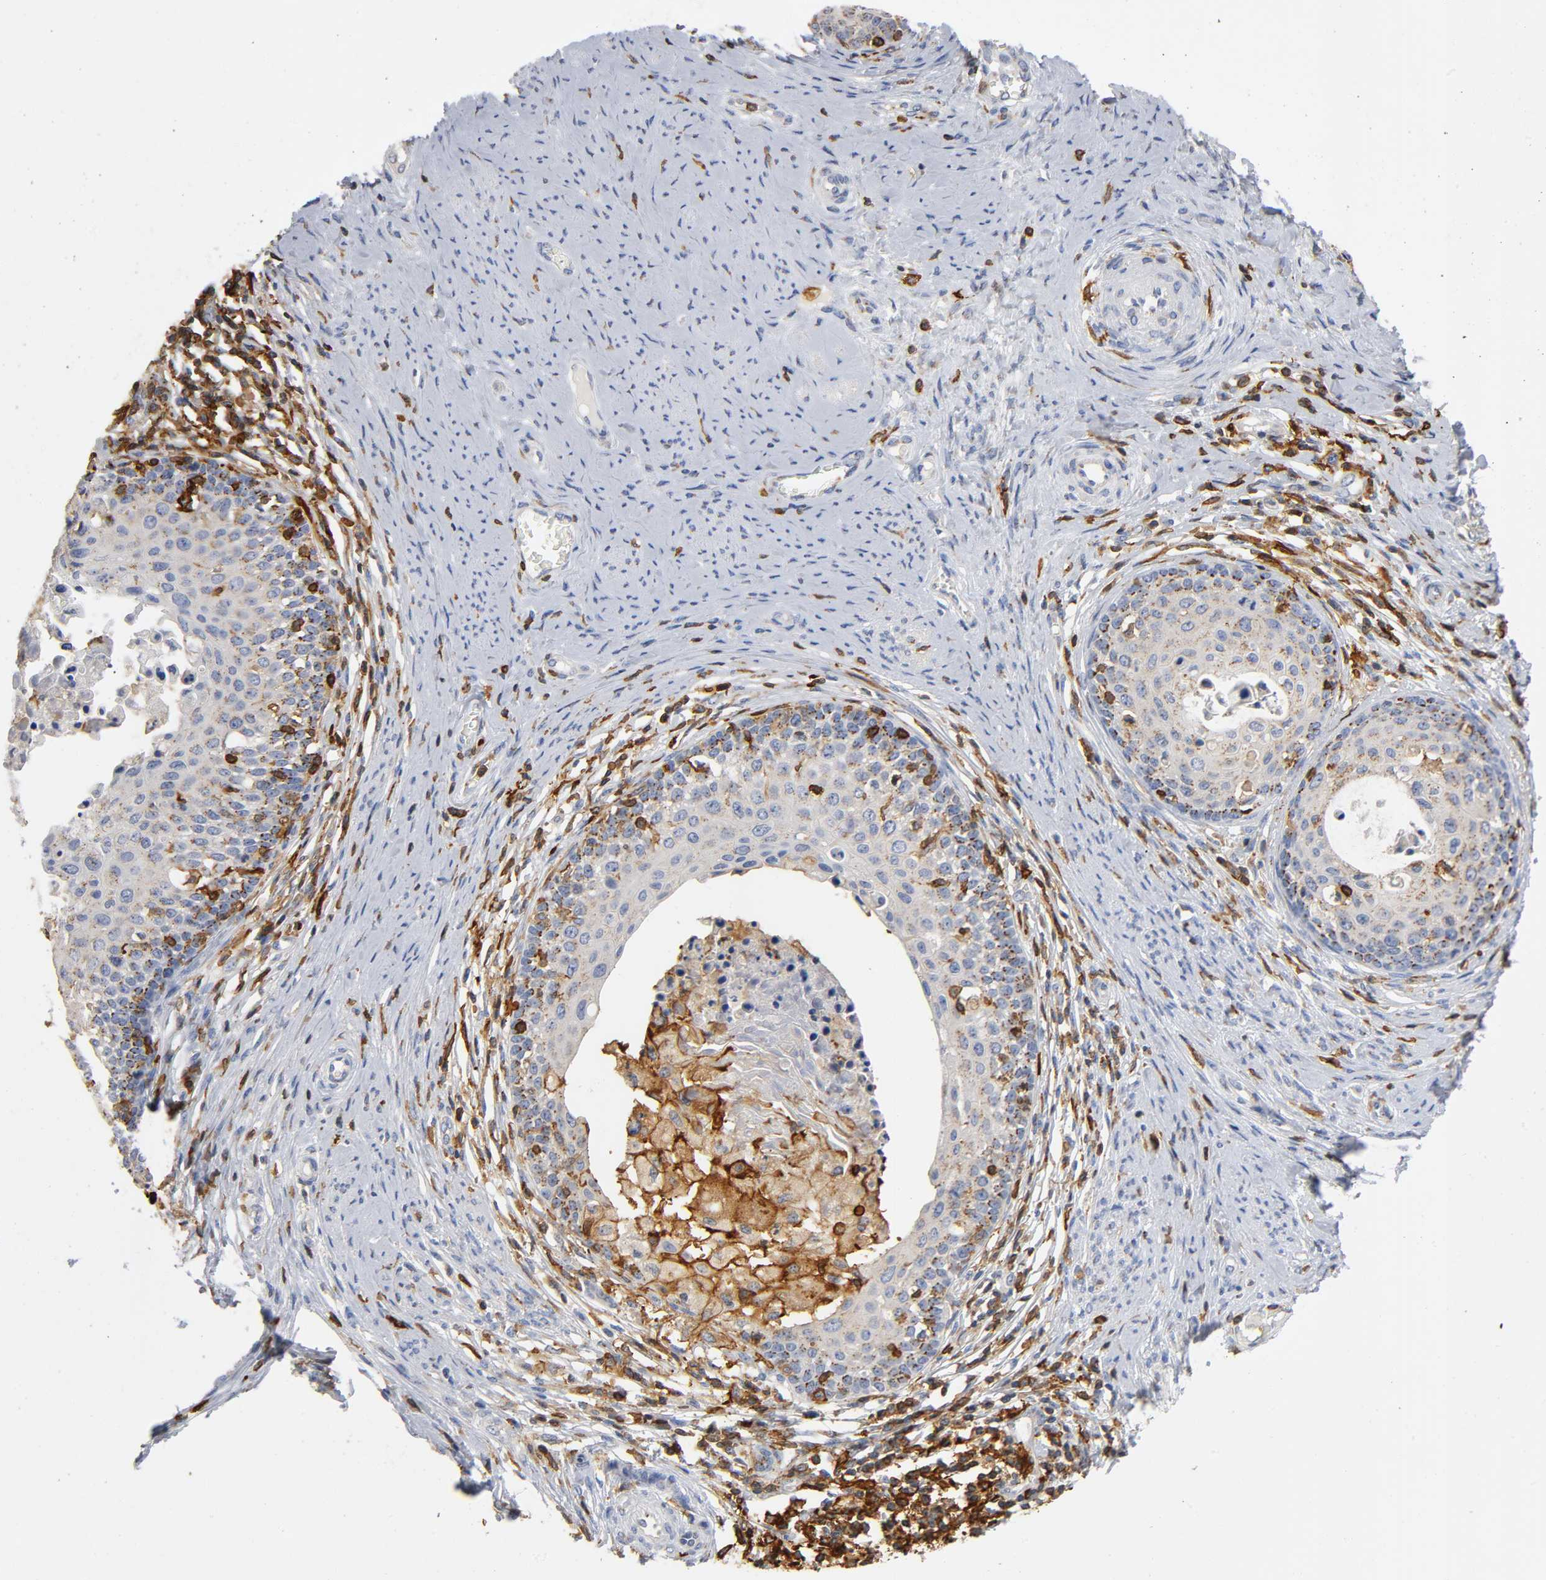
{"staining": {"intensity": "moderate", "quantity": ">75%", "location": "cytoplasmic/membranous"}, "tissue": "cervical cancer", "cell_type": "Tumor cells", "image_type": "cancer", "snomed": [{"axis": "morphology", "description": "Squamous cell carcinoma, NOS"}, {"axis": "morphology", "description": "Adenocarcinoma, NOS"}, {"axis": "topography", "description": "Cervix"}], "caption": "A medium amount of moderate cytoplasmic/membranous expression is appreciated in approximately >75% of tumor cells in cervical cancer (squamous cell carcinoma) tissue.", "gene": "CAPN10", "patient": {"sex": "female", "age": 52}}